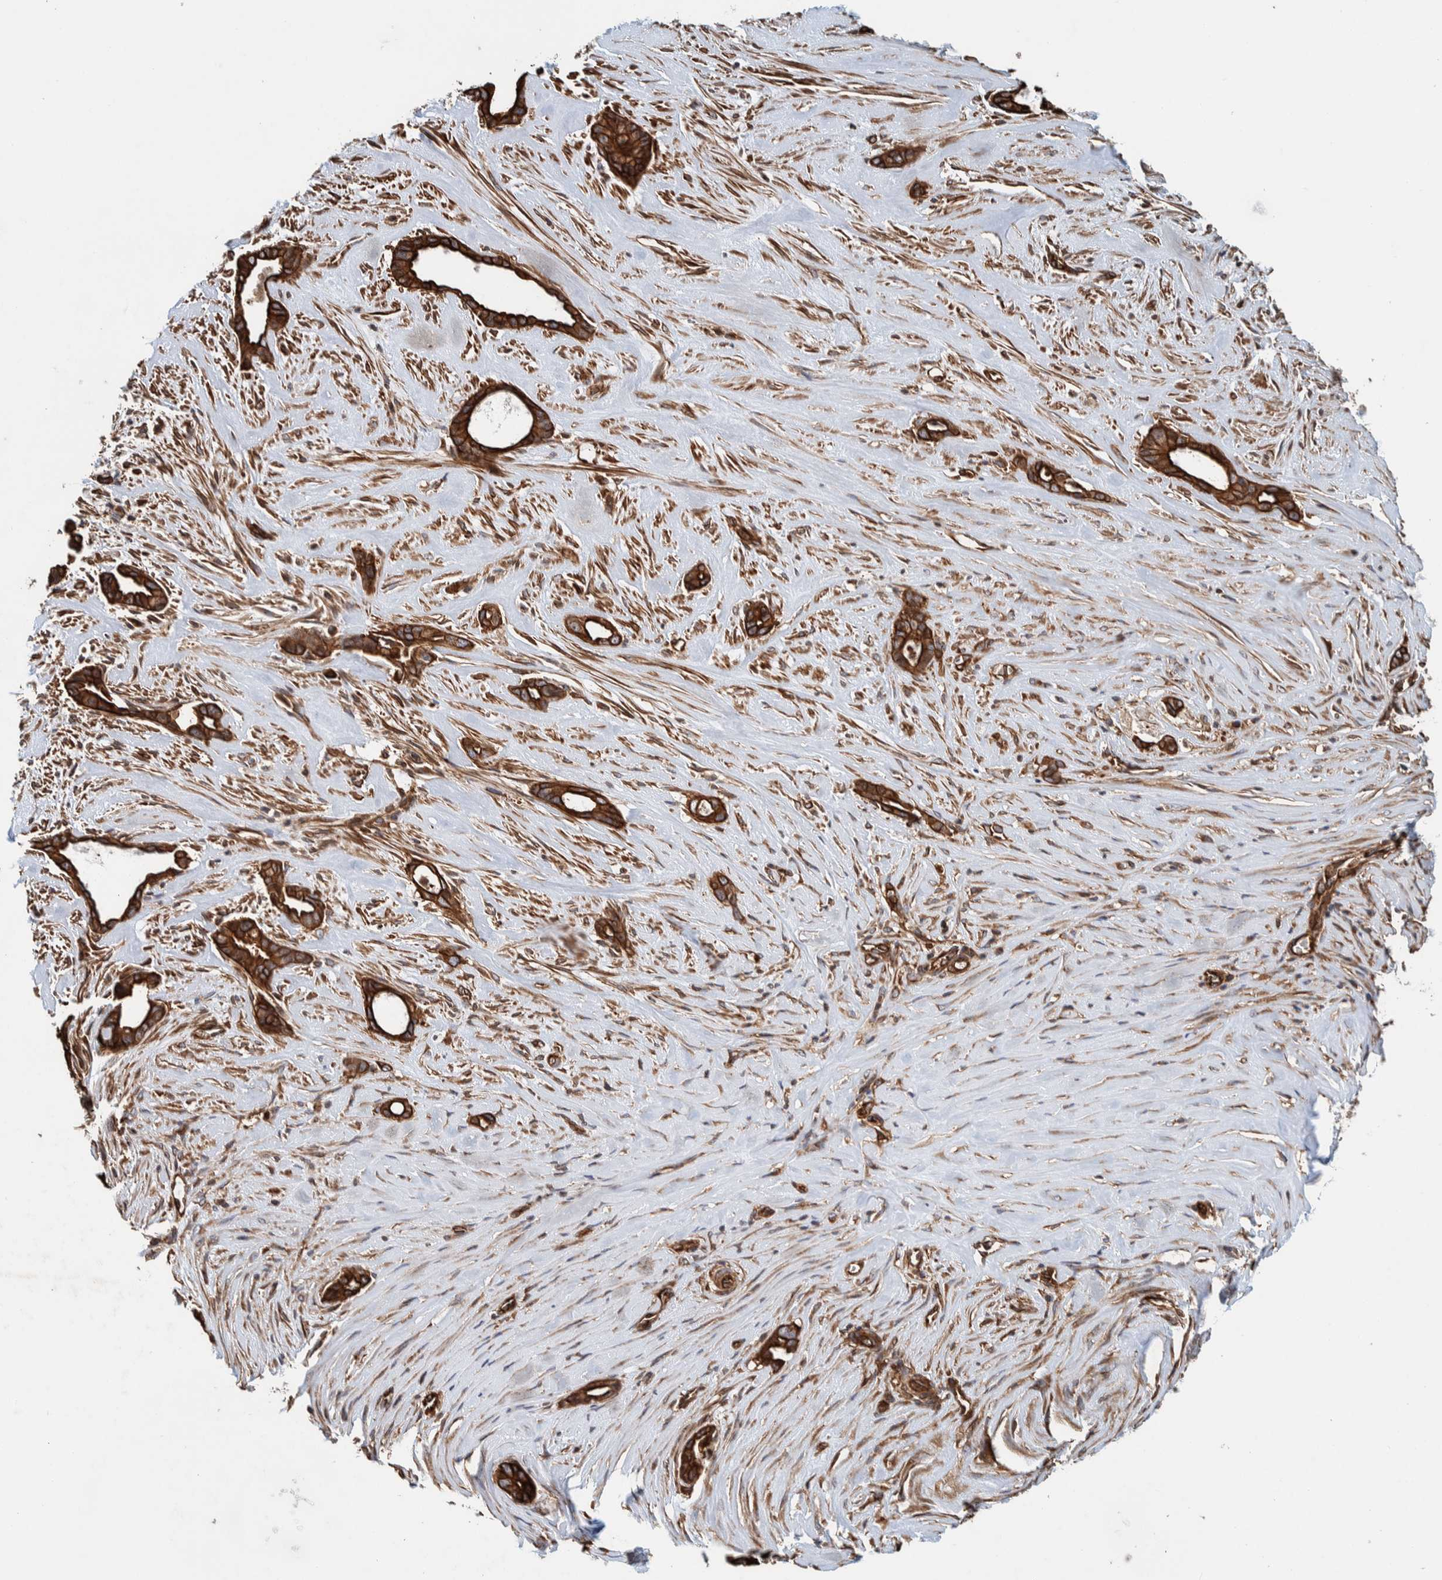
{"staining": {"intensity": "strong", "quantity": ">75%", "location": "cytoplasmic/membranous"}, "tissue": "liver cancer", "cell_type": "Tumor cells", "image_type": "cancer", "snomed": [{"axis": "morphology", "description": "Cholangiocarcinoma"}, {"axis": "topography", "description": "Liver"}], "caption": "The immunohistochemical stain labels strong cytoplasmic/membranous staining in tumor cells of liver cancer tissue.", "gene": "PKD1L1", "patient": {"sex": "female", "age": 55}}